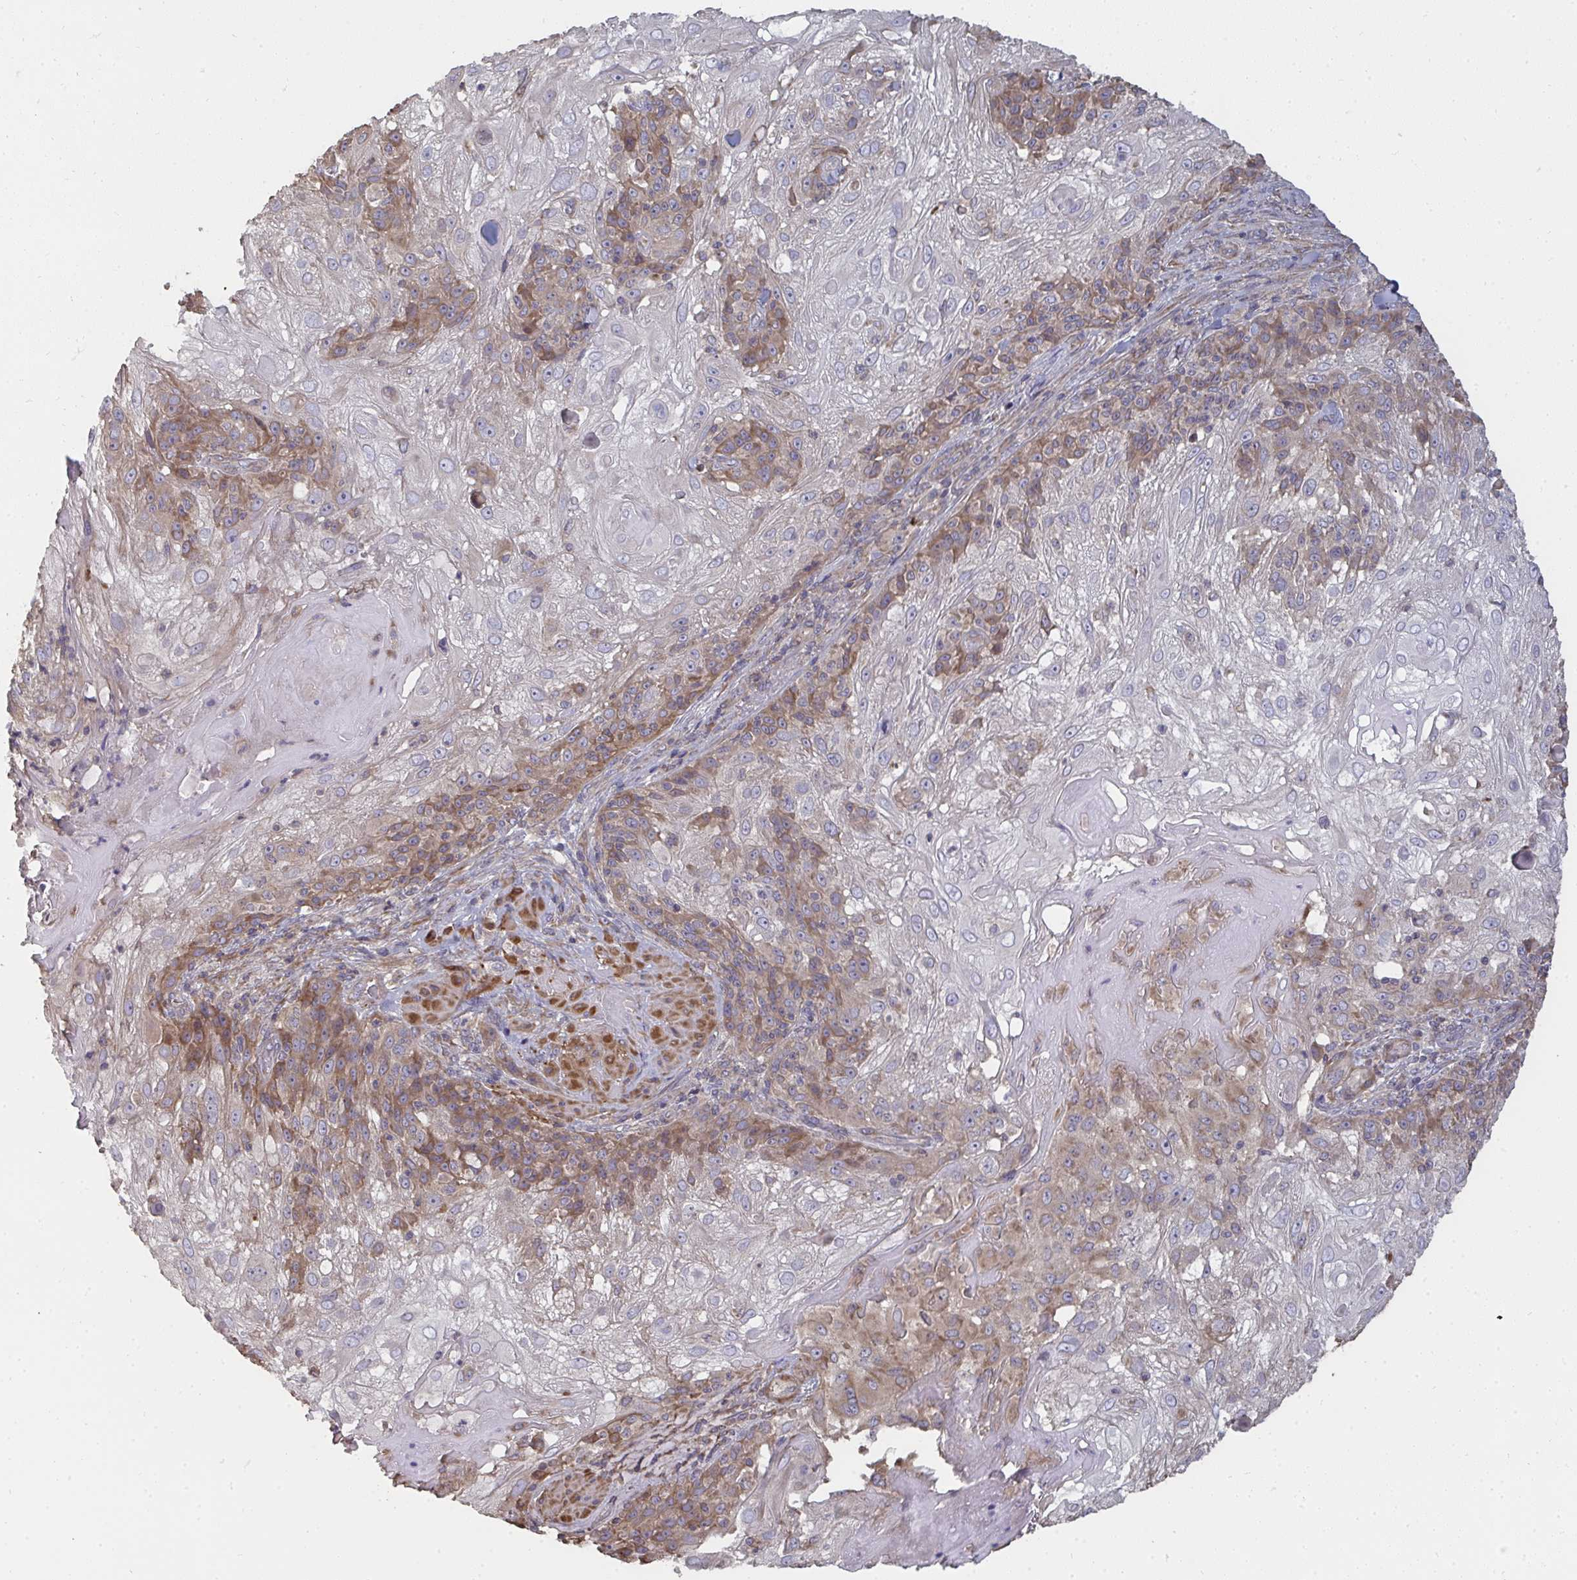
{"staining": {"intensity": "moderate", "quantity": "<25%", "location": "cytoplasmic/membranous"}, "tissue": "skin cancer", "cell_type": "Tumor cells", "image_type": "cancer", "snomed": [{"axis": "morphology", "description": "Normal tissue, NOS"}, {"axis": "morphology", "description": "Squamous cell carcinoma, NOS"}, {"axis": "topography", "description": "Skin"}], "caption": "High-power microscopy captured an immunohistochemistry (IHC) photomicrograph of skin cancer, revealing moderate cytoplasmic/membranous staining in about <25% of tumor cells. Nuclei are stained in blue.", "gene": "ZFYVE28", "patient": {"sex": "female", "age": 83}}